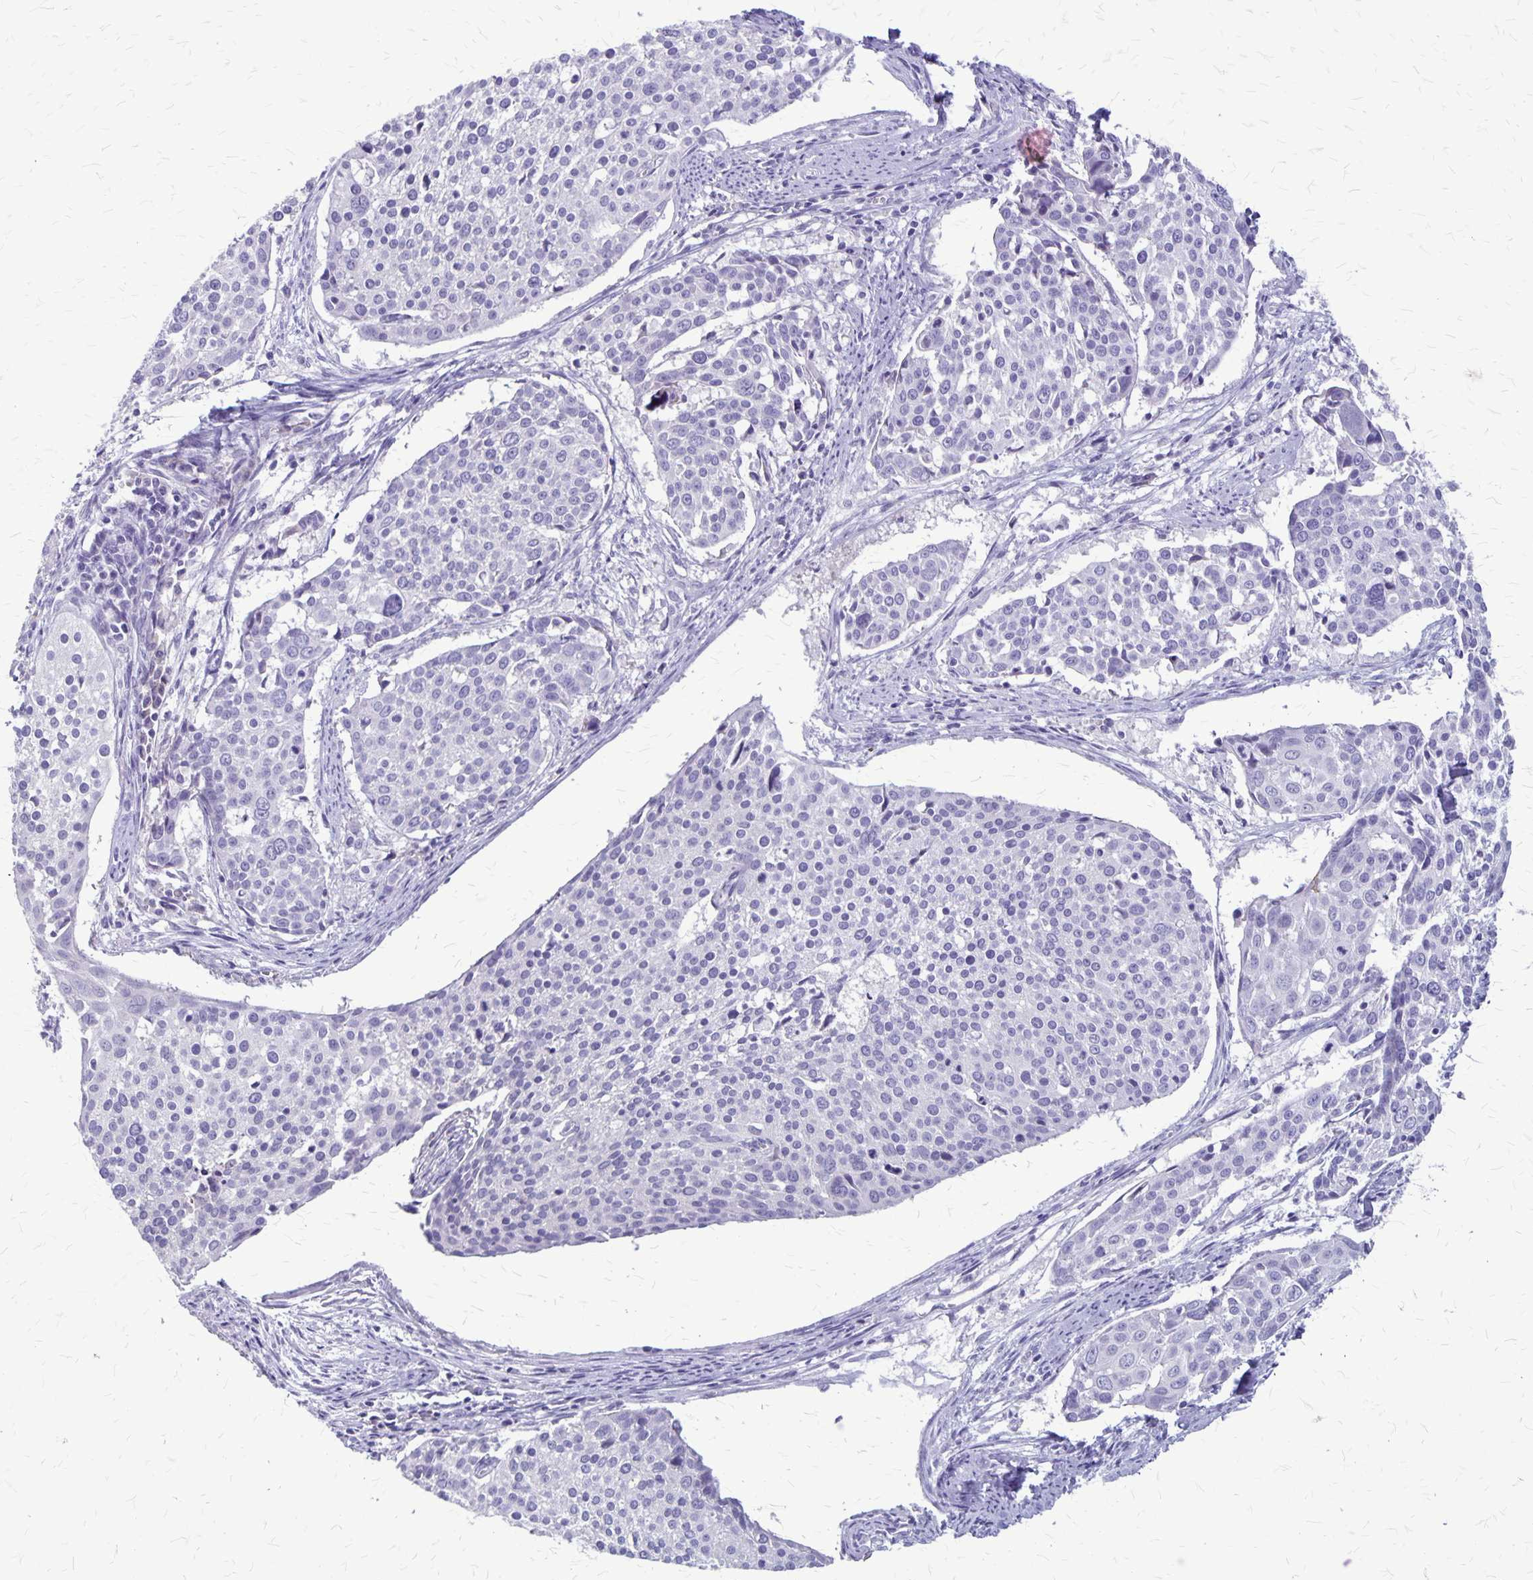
{"staining": {"intensity": "negative", "quantity": "none", "location": "none"}, "tissue": "cervical cancer", "cell_type": "Tumor cells", "image_type": "cancer", "snomed": [{"axis": "morphology", "description": "Squamous cell carcinoma, NOS"}, {"axis": "topography", "description": "Cervix"}], "caption": "Cervical cancer was stained to show a protein in brown. There is no significant positivity in tumor cells.", "gene": "PLXNB3", "patient": {"sex": "female", "age": 39}}